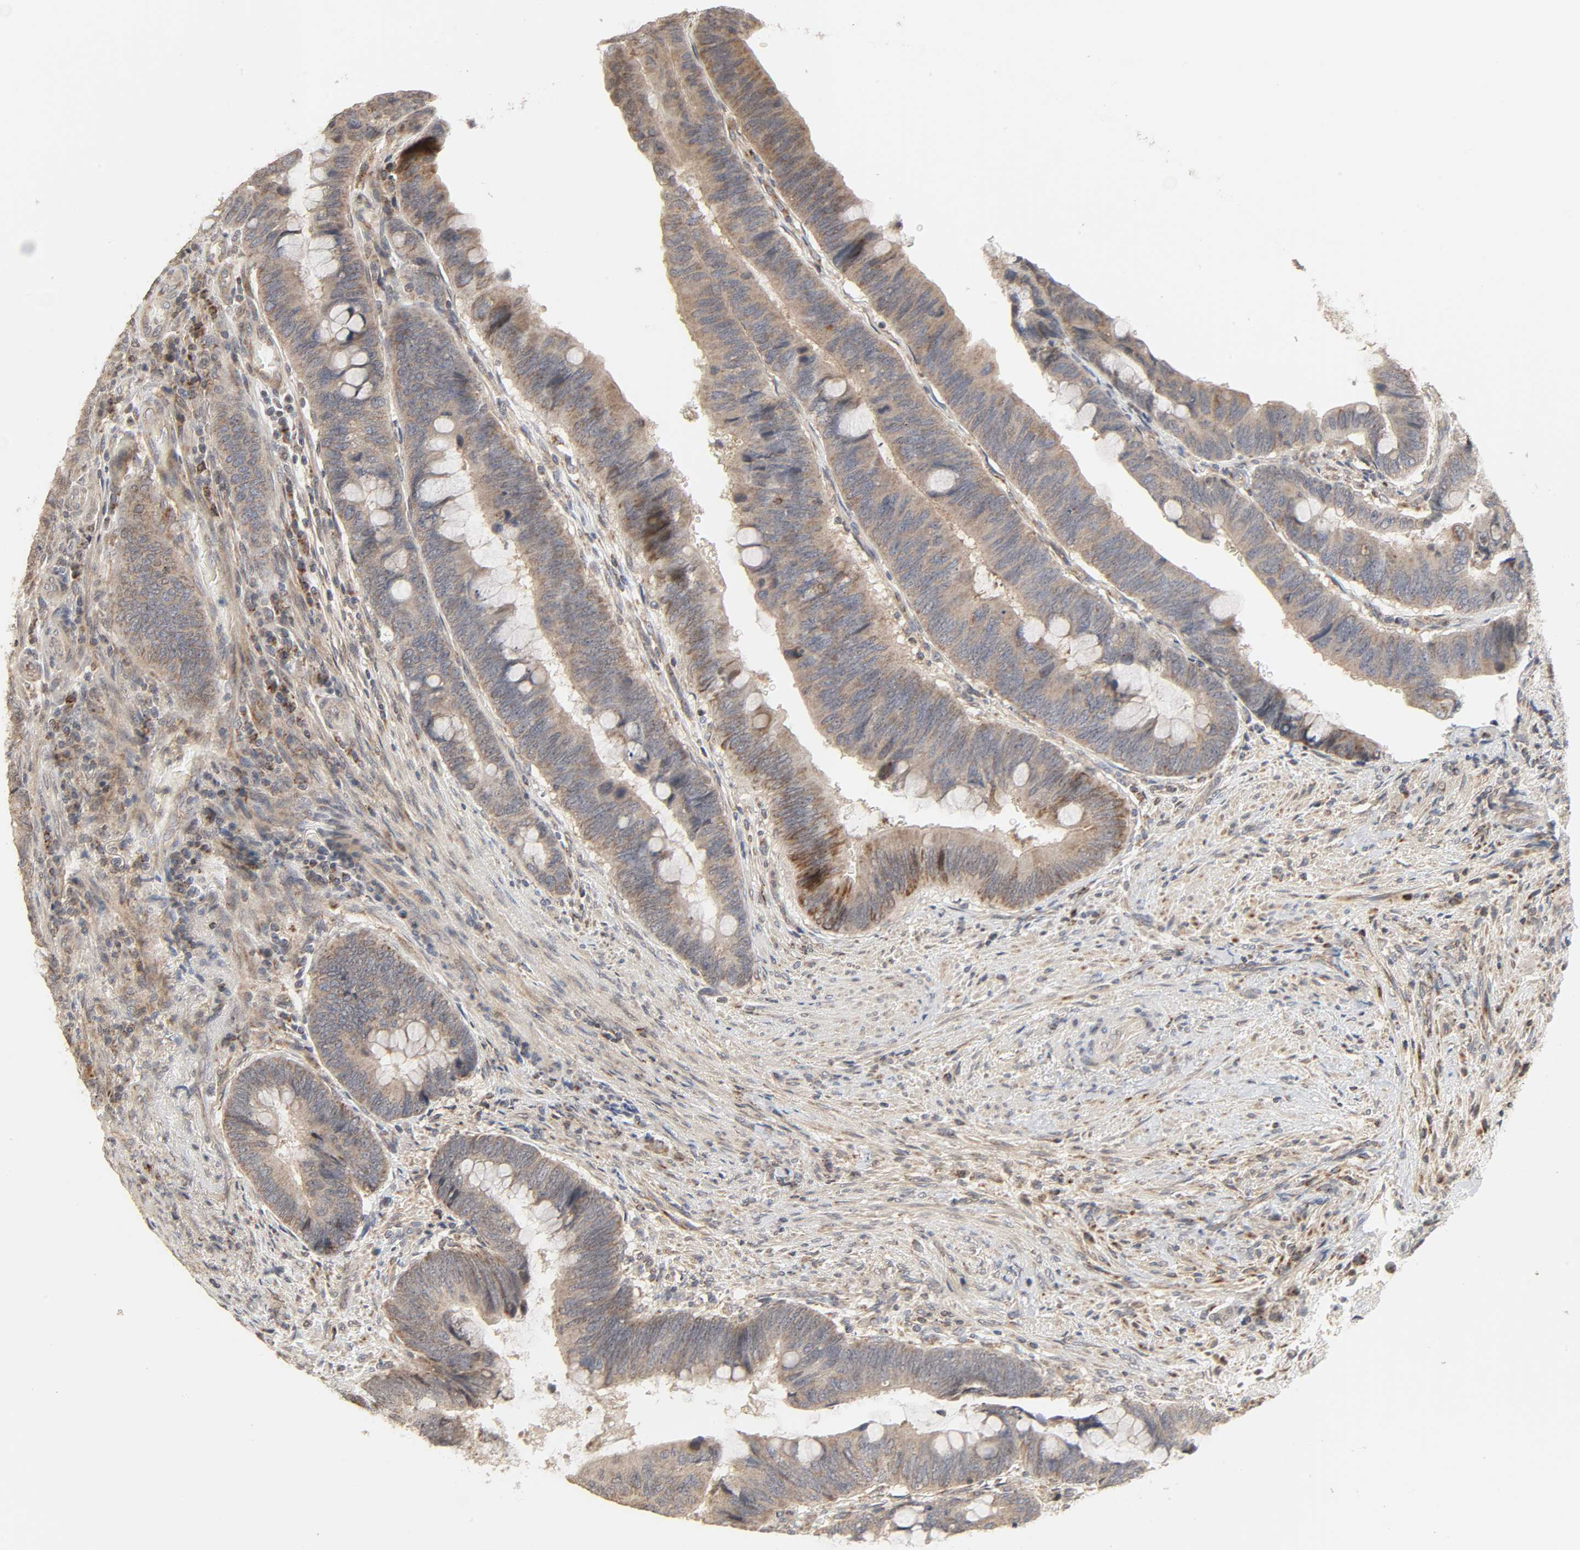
{"staining": {"intensity": "moderate", "quantity": ">75%", "location": "cytoplasmic/membranous"}, "tissue": "colorectal cancer", "cell_type": "Tumor cells", "image_type": "cancer", "snomed": [{"axis": "morphology", "description": "Normal tissue, NOS"}, {"axis": "morphology", "description": "Adenocarcinoma, NOS"}, {"axis": "topography", "description": "Rectum"}], "caption": "This image reveals colorectal adenocarcinoma stained with IHC to label a protein in brown. The cytoplasmic/membranous of tumor cells show moderate positivity for the protein. Nuclei are counter-stained blue.", "gene": "CLEC4E", "patient": {"sex": "male", "age": 92}}